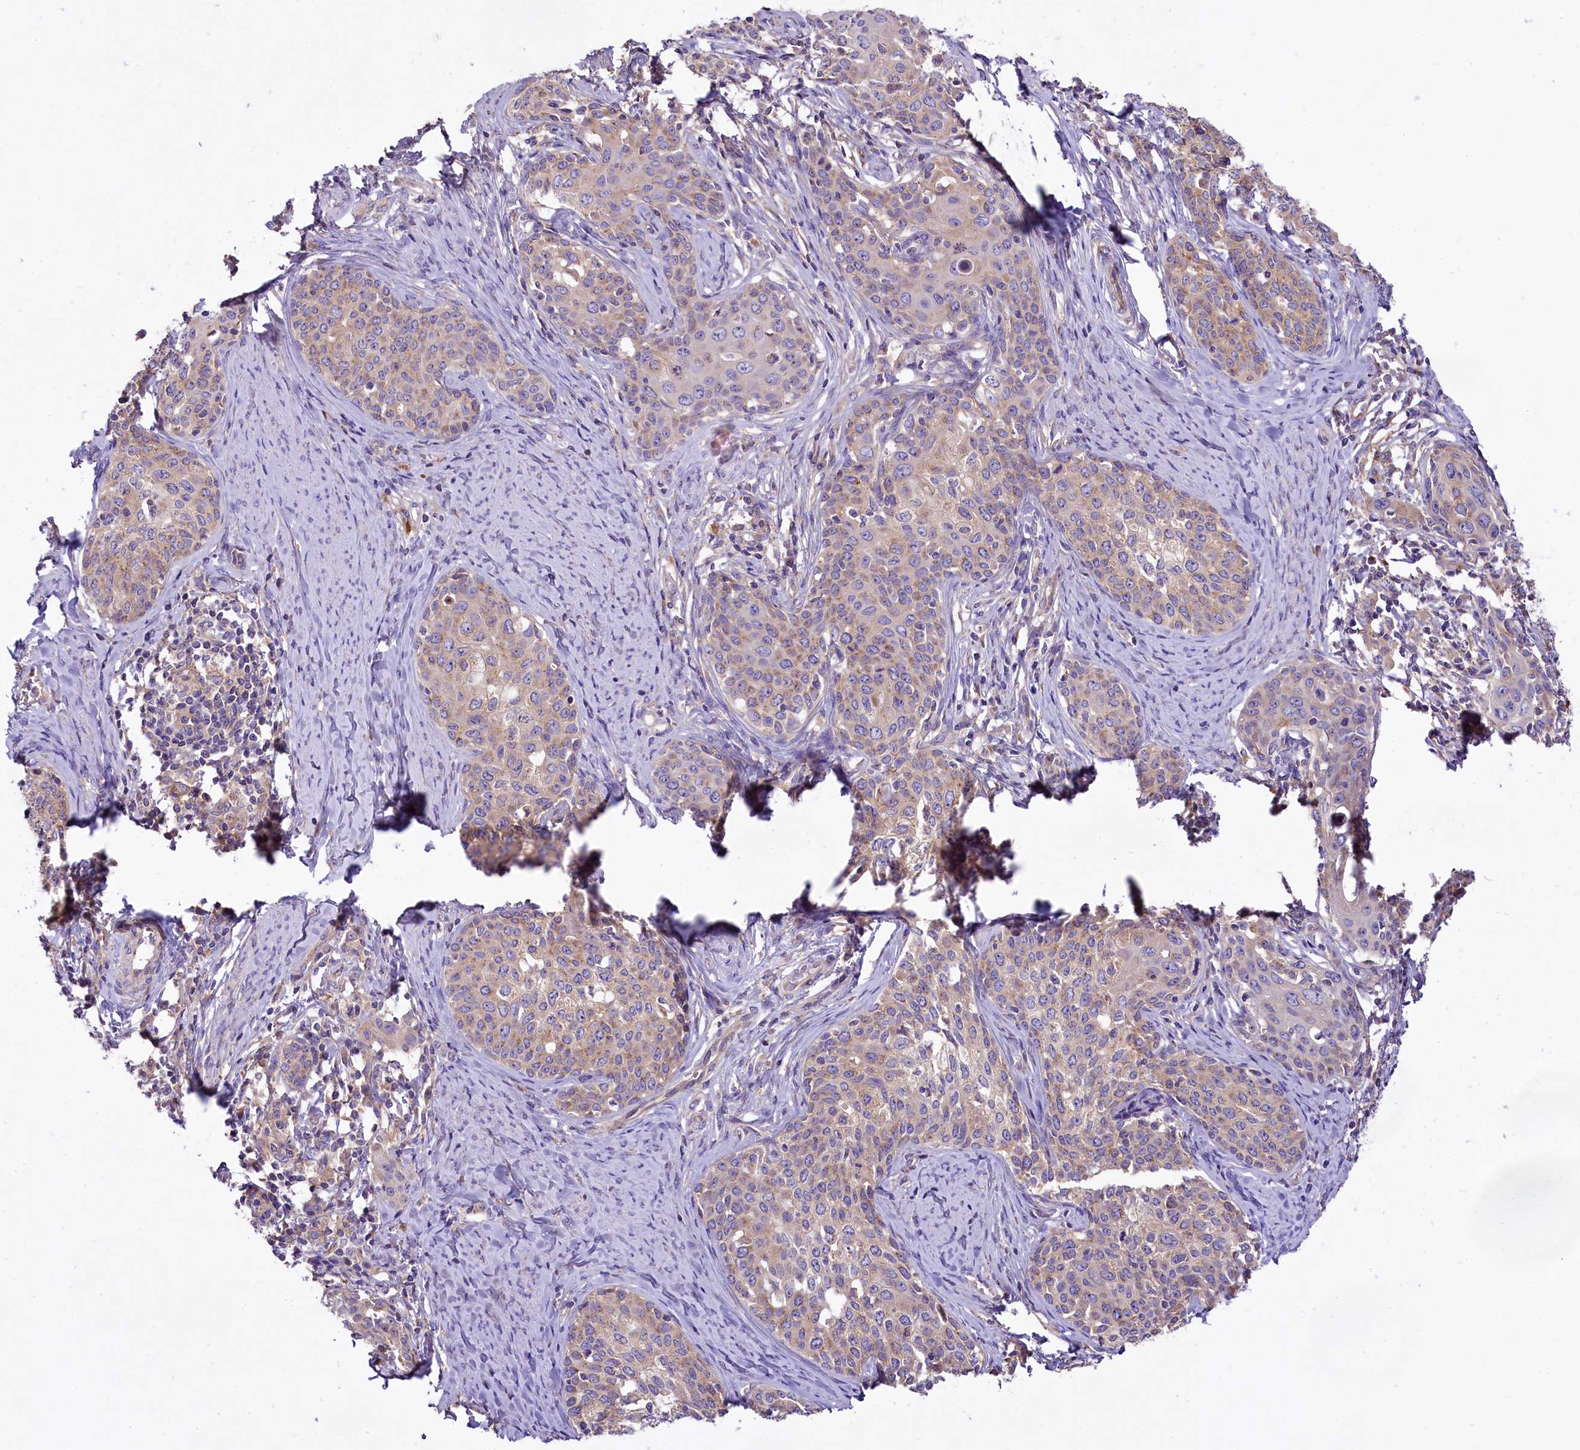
{"staining": {"intensity": "weak", "quantity": "<25%", "location": "cytoplasmic/membranous"}, "tissue": "cervical cancer", "cell_type": "Tumor cells", "image_type": "cancer", "snomed": [{"axis": "morphology", "description": "Squamous cell carcinoma, NOS"}, {"axis": "morphology", "description": "Adenocarcinoma, NOS"}, {"axis": "topography", "description": "Cervix"}], "caption": "Cervical cancer was stained to show a protein in brown. There is no significant staining in tumor cells.", "gene": "PEMT", "patient": {"sex": "female", "age": 52}}